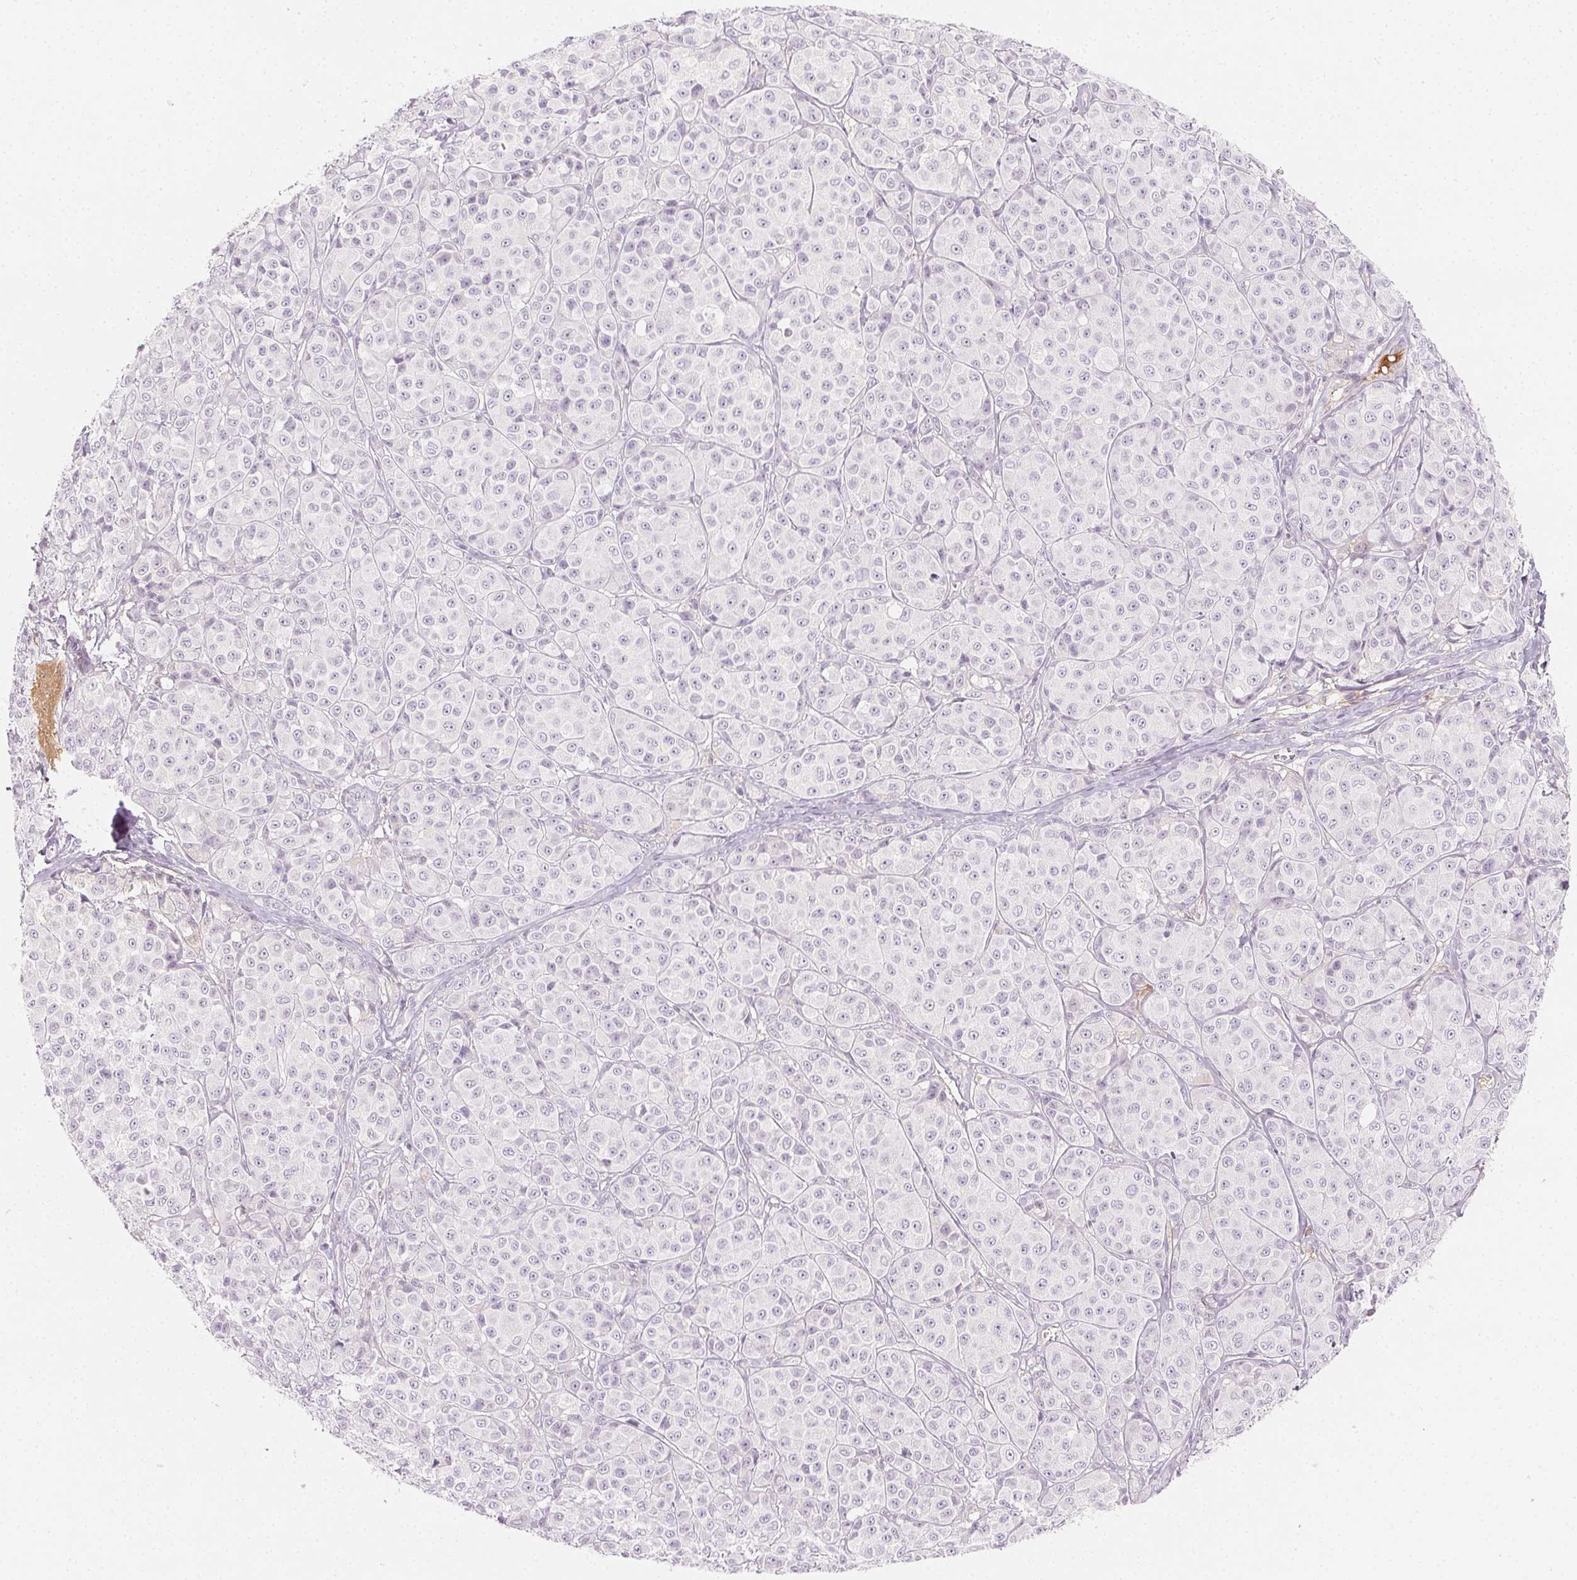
{"staining": {"intensity": "negative", "quantity": "none", "location": "none"}, "tissue": "melanoma", "cell_type": "Tumor cells", "image_type": "cancer", "snomed": [{"axis": "morphology", "description": "Malignant melanoma, NOS"}, {"axis": "topography", "description": "Skin"}], "caption": "A photomicrograph of malignant melanoma stained for a protein reveals no brown staining in tumor cells. Brightfield microscopy of immunohistochemistry stained with DAB (brown) and hematoxylin (blue), captured at high magnification.", "gene": "AFM", "patient": {"sex": "male", "age": 89}}